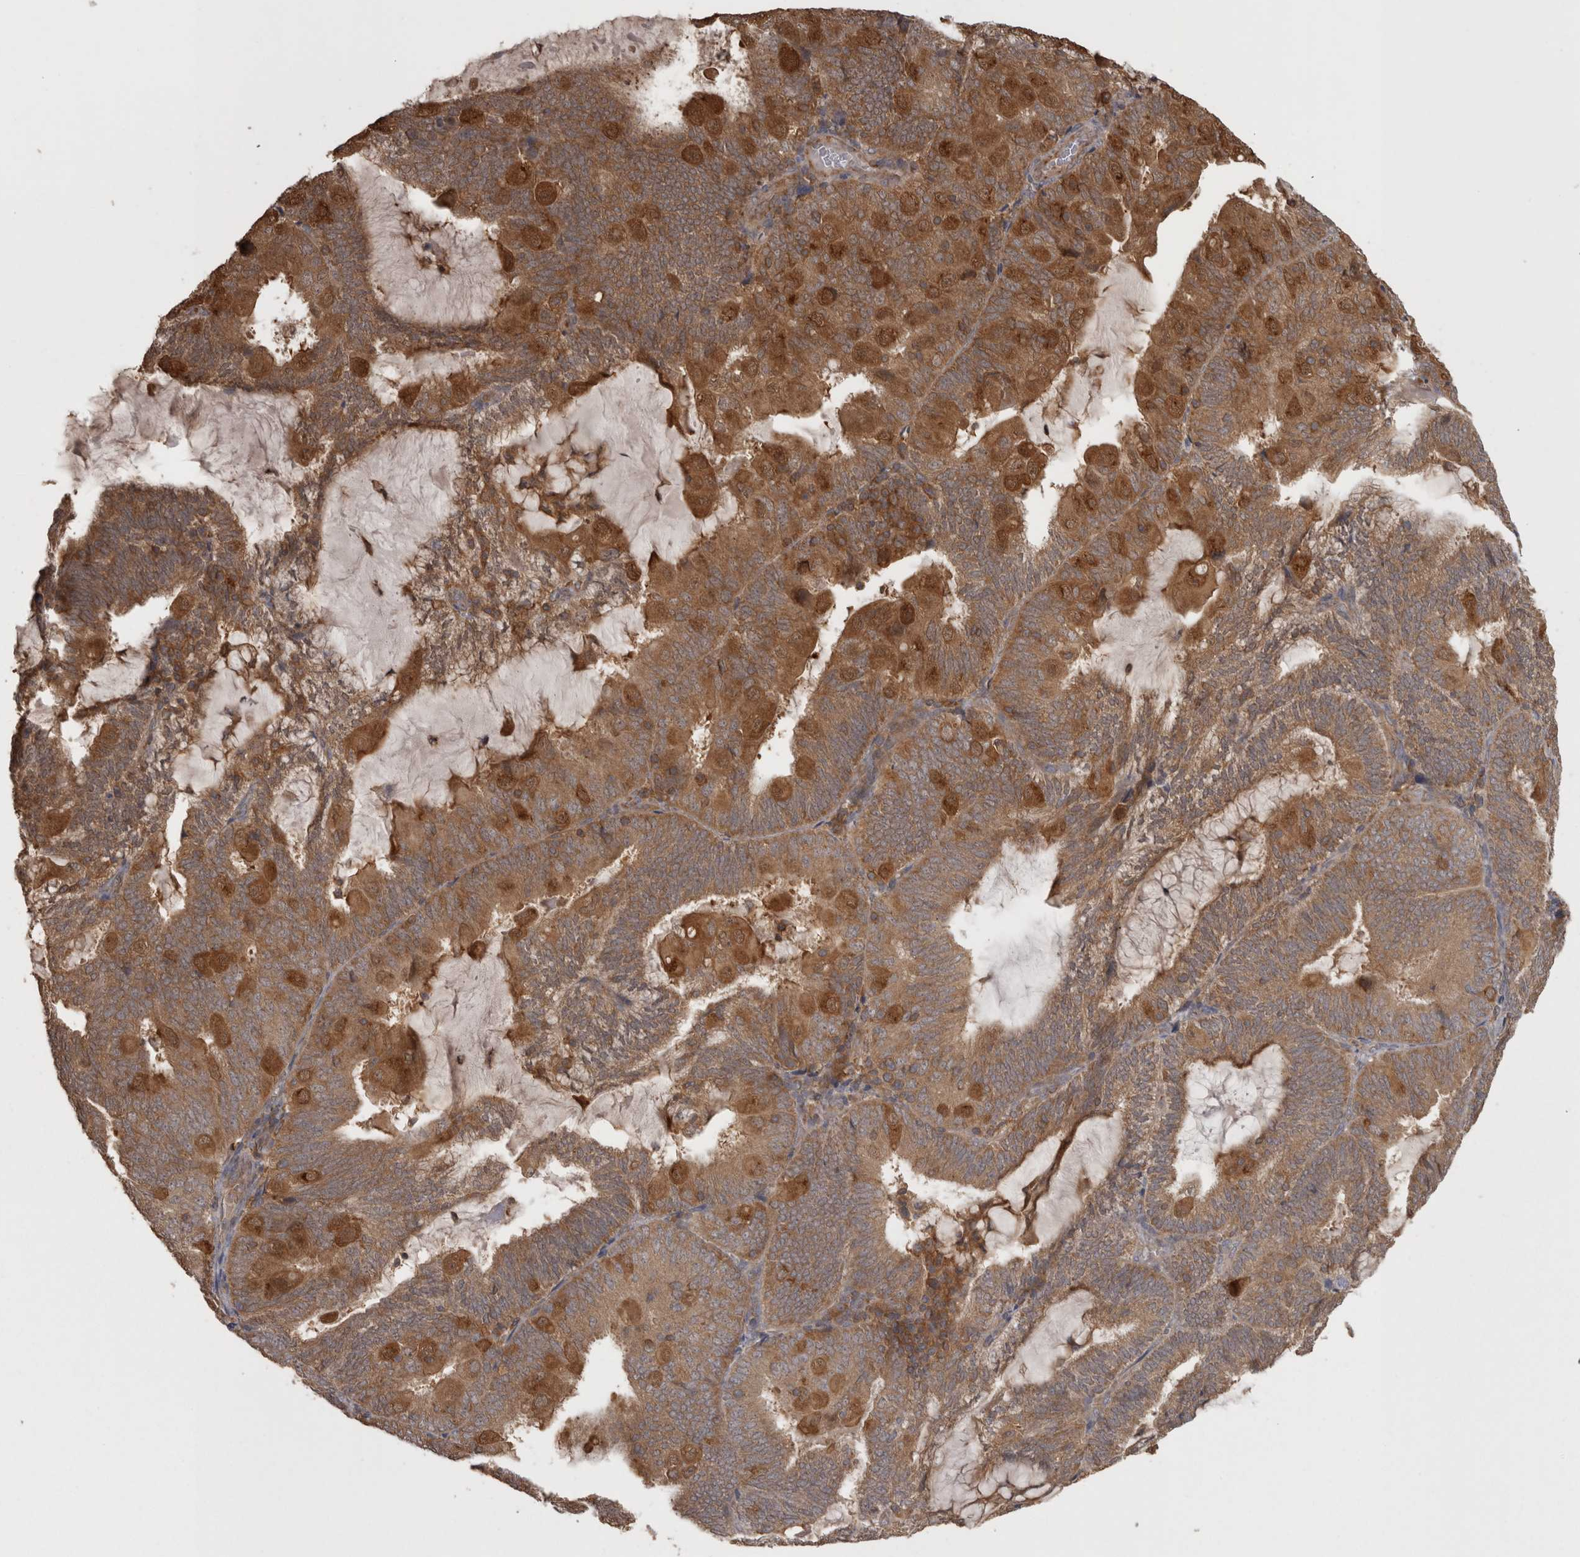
{"staining": {"intensity": "strong", "quantity": ">75%", "location": "cytoplasmic/membranous"}, "tissue": "endometrial cancer", "cell_type": "Tumor cells", "image_type": "cancer", "snomed": [{"axis": "morphology", "description": "Adenocarcinoma, NOS"}, {"axis": "topography", "description": "Endometrium"}], "caption": "Immunohistochemical staining of human adenocarcinoma (endometrial) shows high levels of strong cytoplasmic/membranous positivity in about >75% of tumor cells.", "gene": "MICU3", "patient": {"sex": "female", "age": 81}}